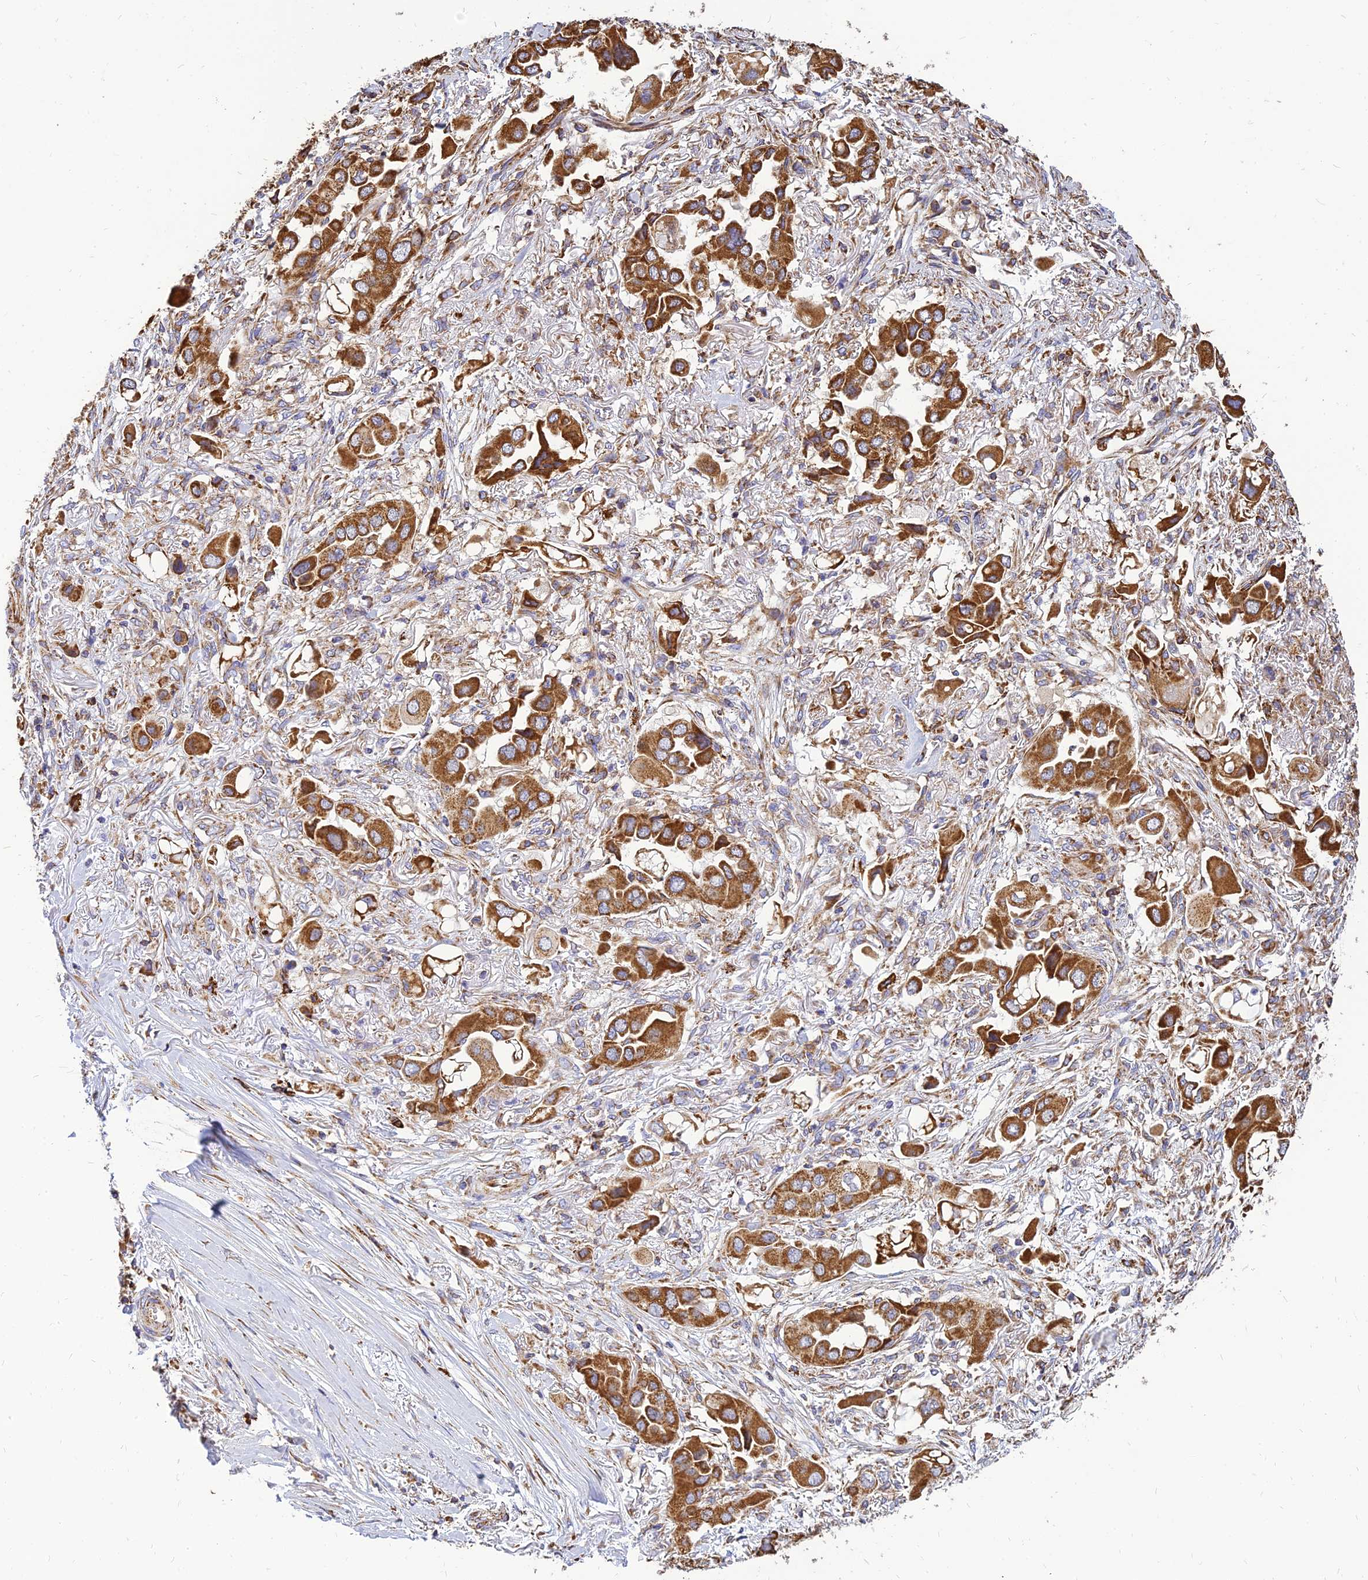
{"staining": {"intensity": "strong", "quantity": ">75%", "location": "cytoplasmic/membranous"}, "tissue": "lung cancer", "cell_type": "Tumor cells", "image_type": "cancer", "snomed": [{"axis": "morphology", "description": "Adenocarcinoma, NOS"}, {"axis": "topography", "description": "Lung"}], "caption": "A micrograph of human lung cancer stained for a protein shows strong cytoplasmic/membranous brown staining in tumor cells.", "gene": "THUMPD2", "patient": {"sex": "female", "age": 76}}